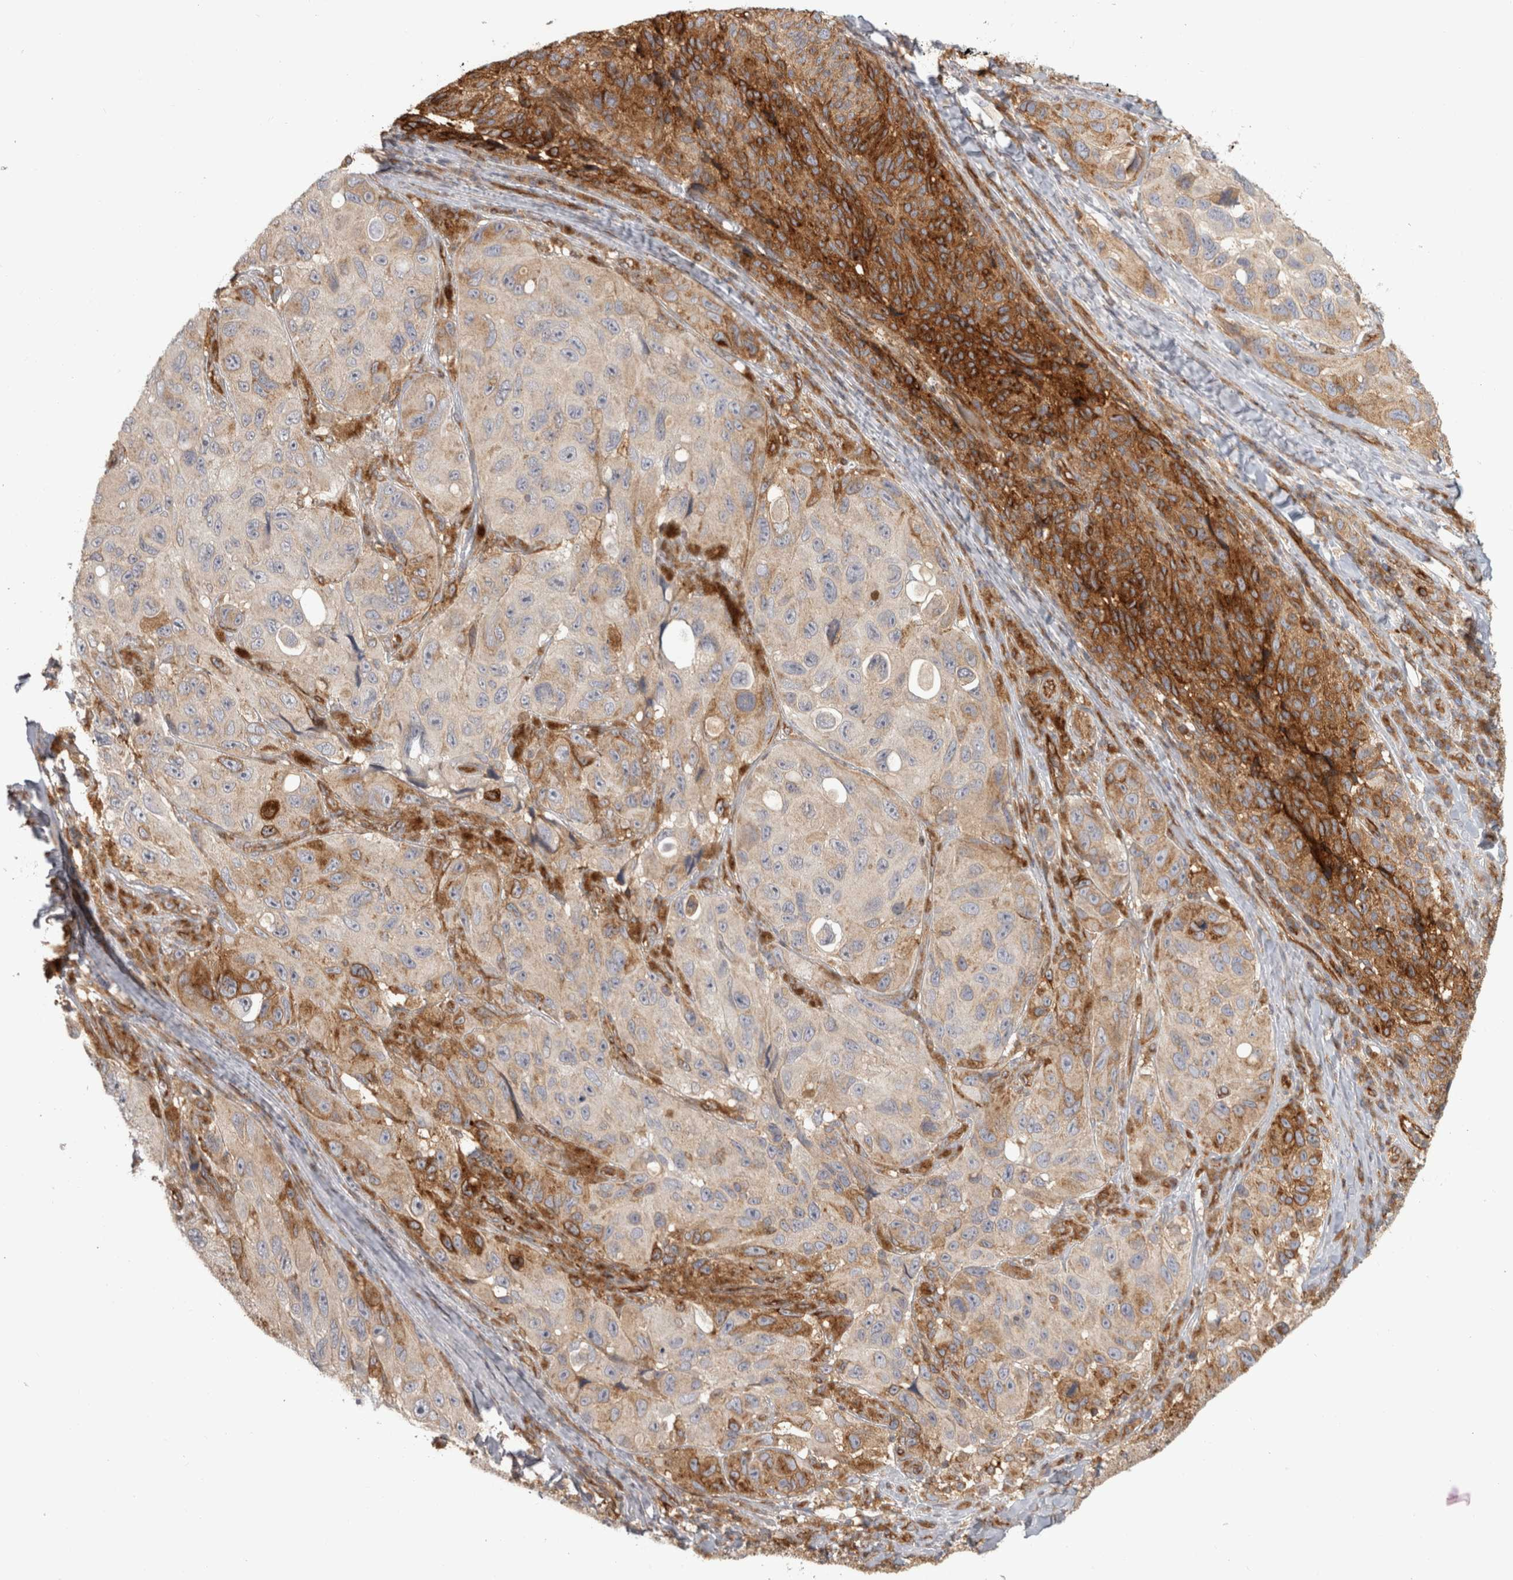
{"staining": {"intensity": "moderate", "quantity": "<25%", "location": "cytoplasmic/membranous"}, "tissue": "melanoma", "cell_type": "Tumor cells", "image_type": "cancer", "snomed": [{"axis": "morphology", "description": "Malignant melanoma, NOS"}, {"axis": "topography", "description": "Skin"}], "caption": "Malignant melanoma stained for a protein (brown) reveals moderate cytoplasmic/membranous positive staining in about <25% of tumor cells.", "gene": "HLA-E", "patient": {"sex": "female", "age": 73}}